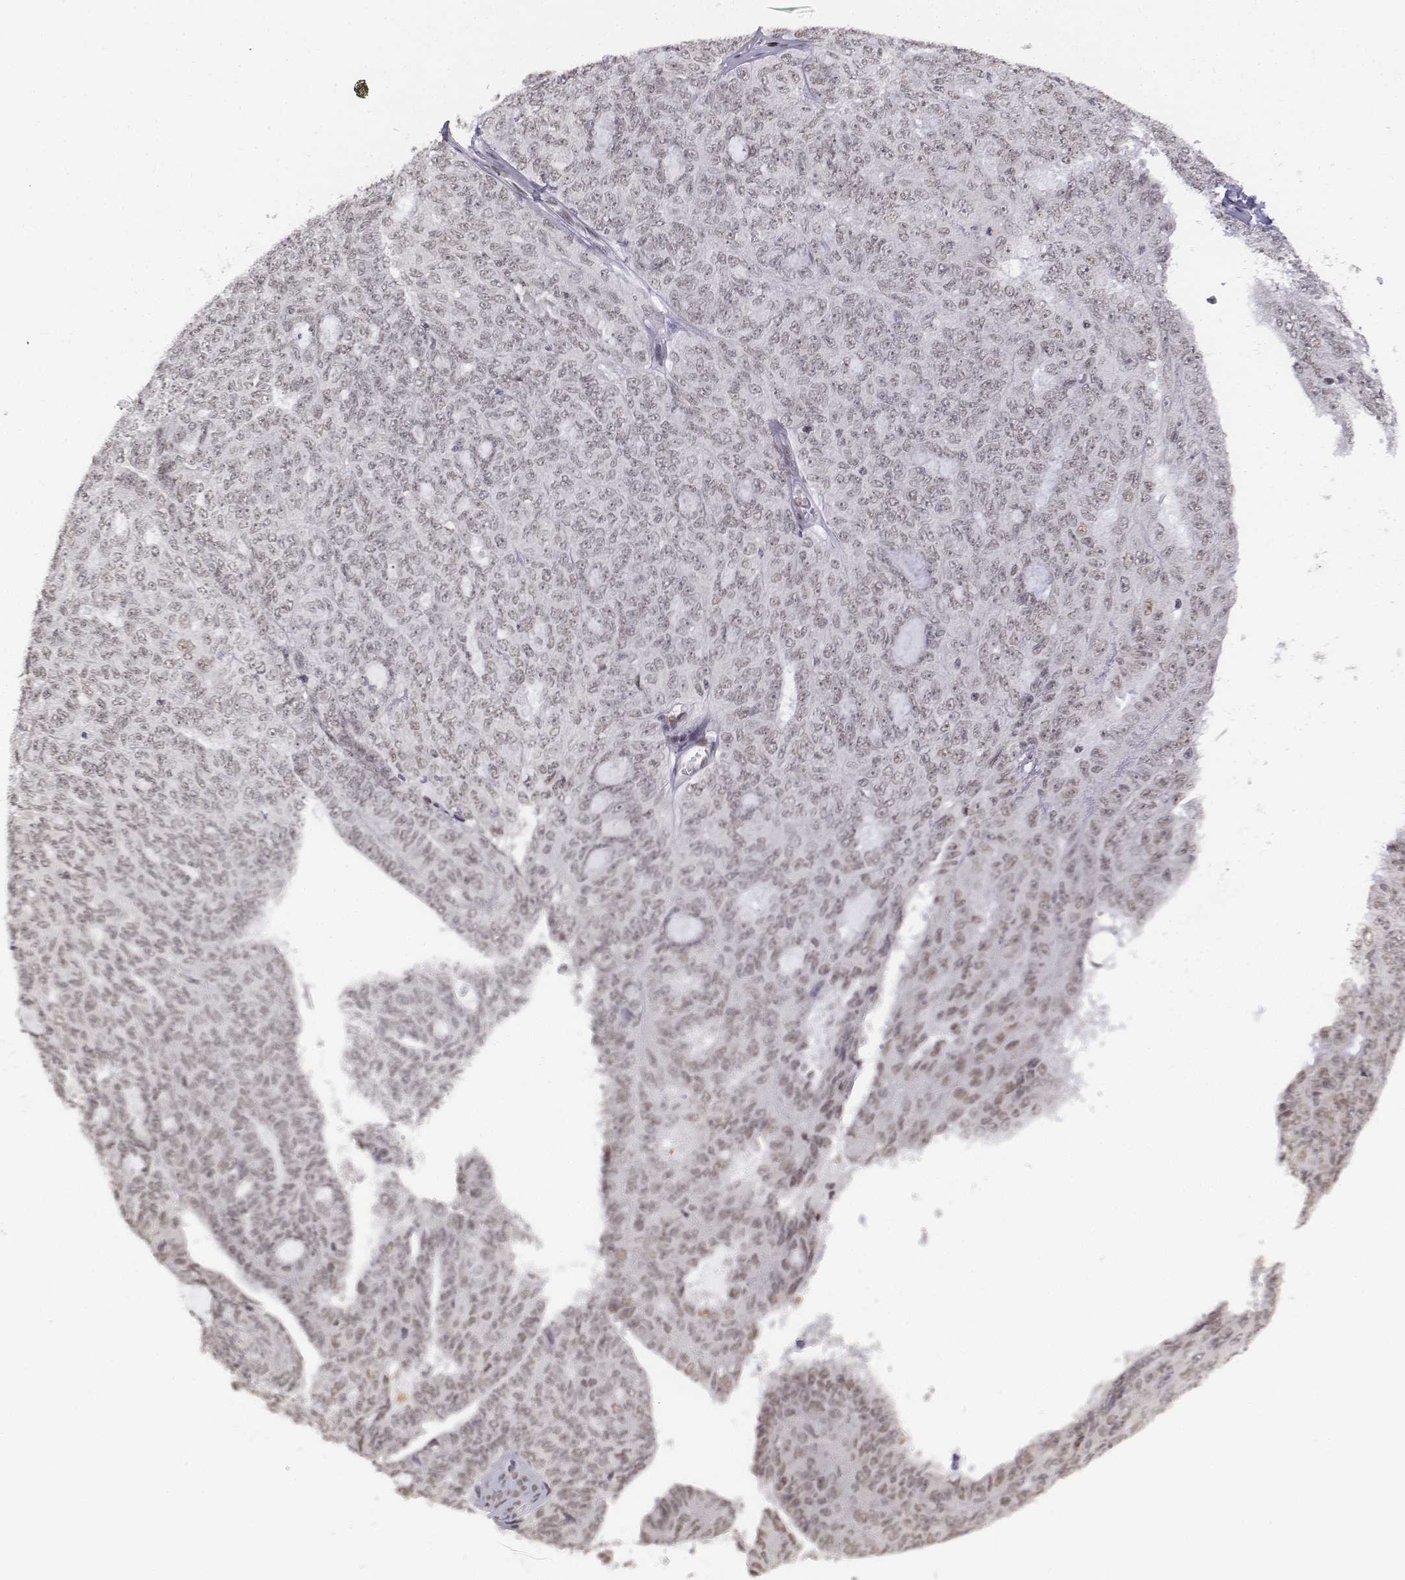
{"staining": {"intensity": "weak", "quantity": ">75%", "location": "nuclear"}, "tissue": "ovarian cancer", "cell_type": "Tumor cells", "image_type": "cancer", "snomed": [{"axis": "morphology", "description": "Cystadenocarcinoma, serous, NOS"}, {"axis": "topography", "description": "Ovary"}], "caption": "Tumor cells show low levels of weak nuclear expression in about >75% of cells in human serous cystadenocarcinoma (ovarian).", "gene": "SETD1A", "patient": {"sex": "female", "age": 71}}